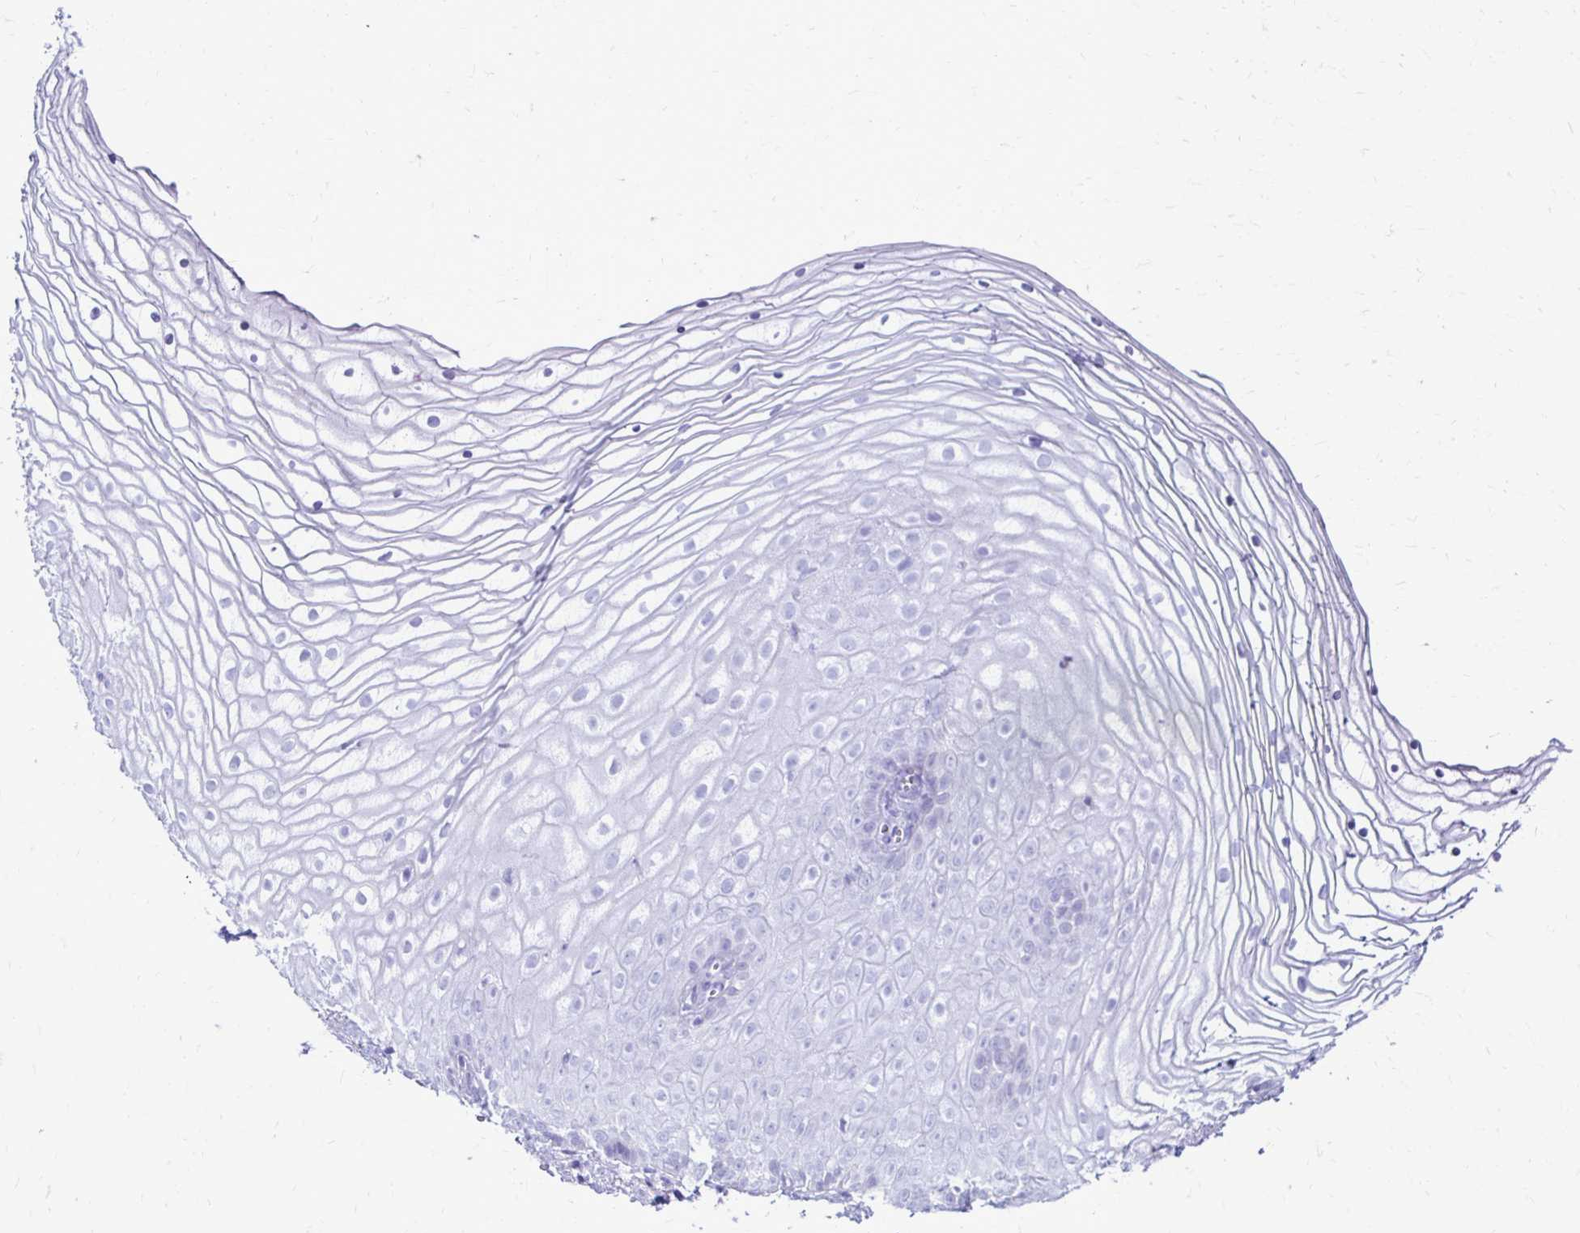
{"staining": {"intensity": "negative", "quantity": "none", "location": "none"}, "tissue": "vagina", "cell_type": "Squamous epithelial cells", "image_type": "normal", "snomed": [{"axis": "morphology", "description": "Normal tissue, NOS"}, {"axis": "topography", "description": "Vagina"}], "caption": "Immunohistochemical staining of normal vagina shows no significant positivity in squamous epithelial cells.", "gene": "CST5", "patient": {"sex": "female", "age": 56}}